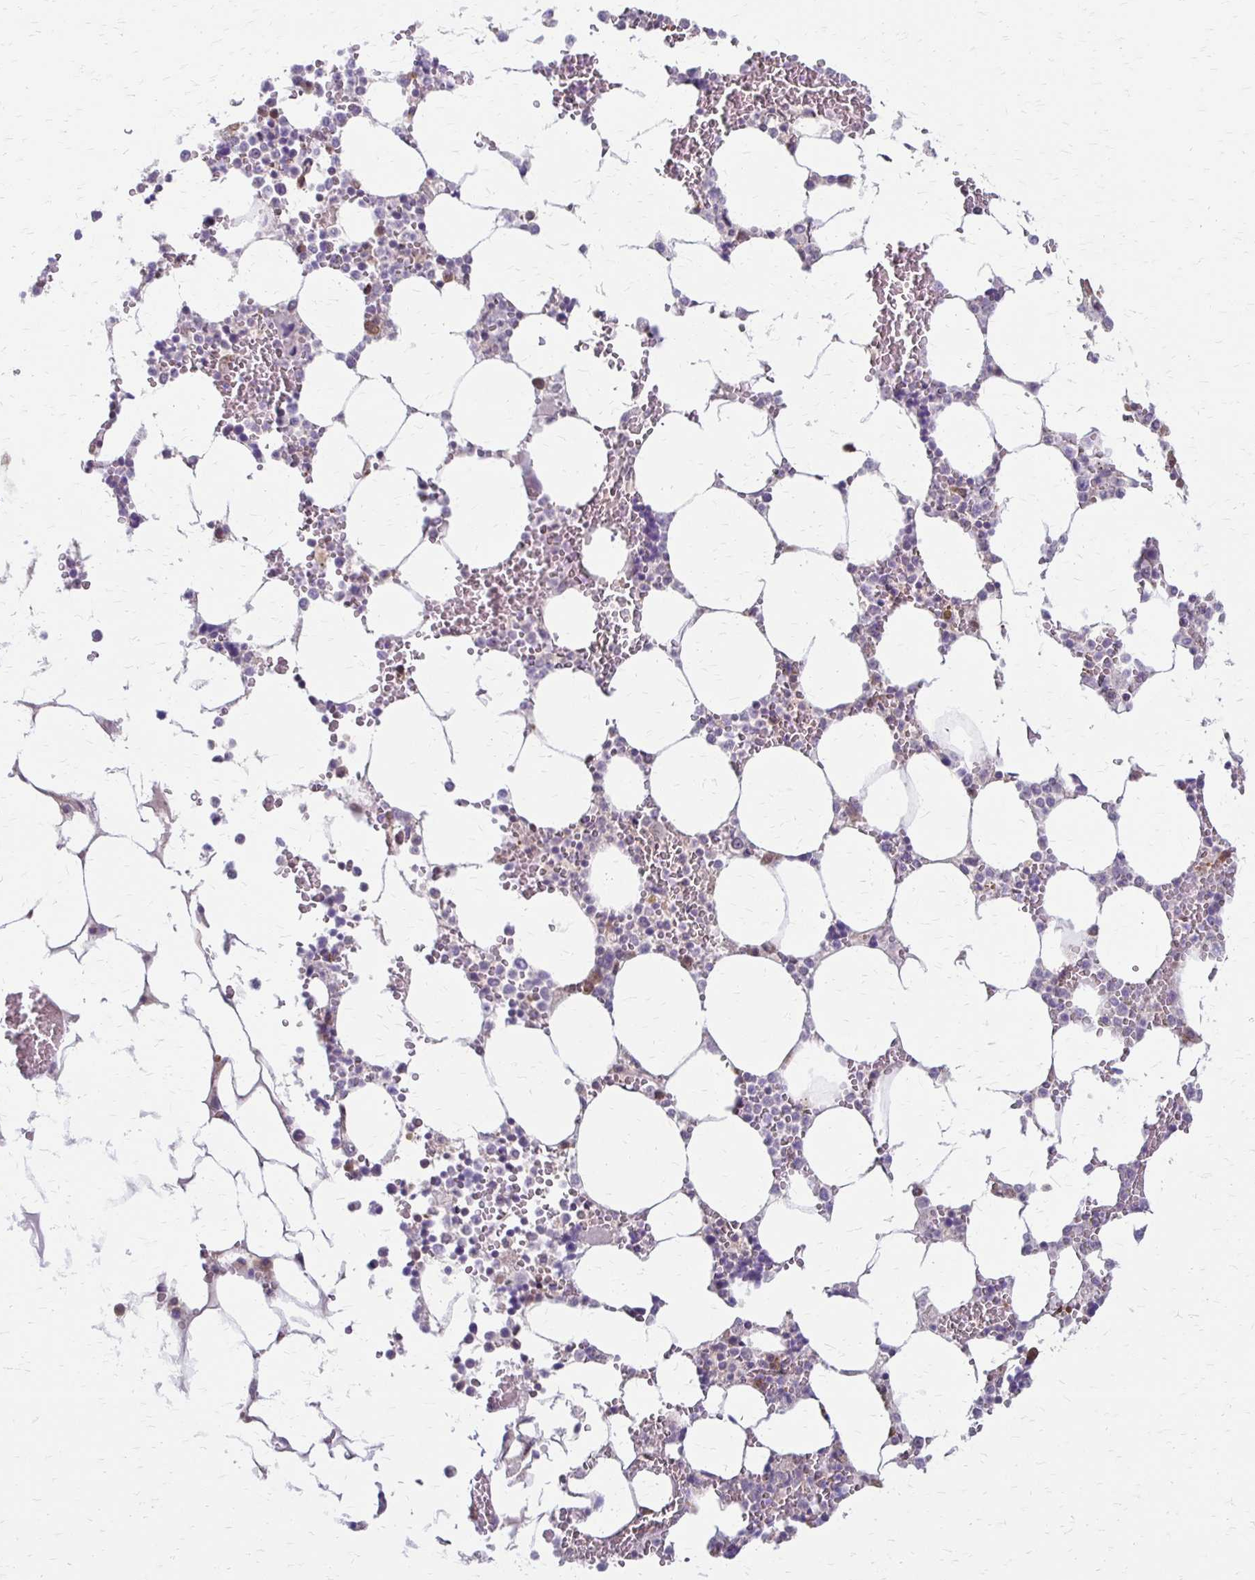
{"staining": {"intensity": "negative", "quantity": "none", "location": "none"}, "tissue": "bone marrow", "cell_type": "Hematopoietic cells", "image_type": "normal", "snomed": [{"axis": "morphology", "description": "Normal tissue, NOS"}, {"axis": "topography", "description": "Bone marrow"}], "caption": "Immunohistochemistry (IHC) of unremarkable human bone marrow reveals no staining in hematopoietic cells. (Stains: DAB immunohistochemistry with hematoxylin counter stain, Microscopy: brightfield microscopy at high magnification).", "gene": "CFL2", "patient": {"sex": "male", "age": 64}}